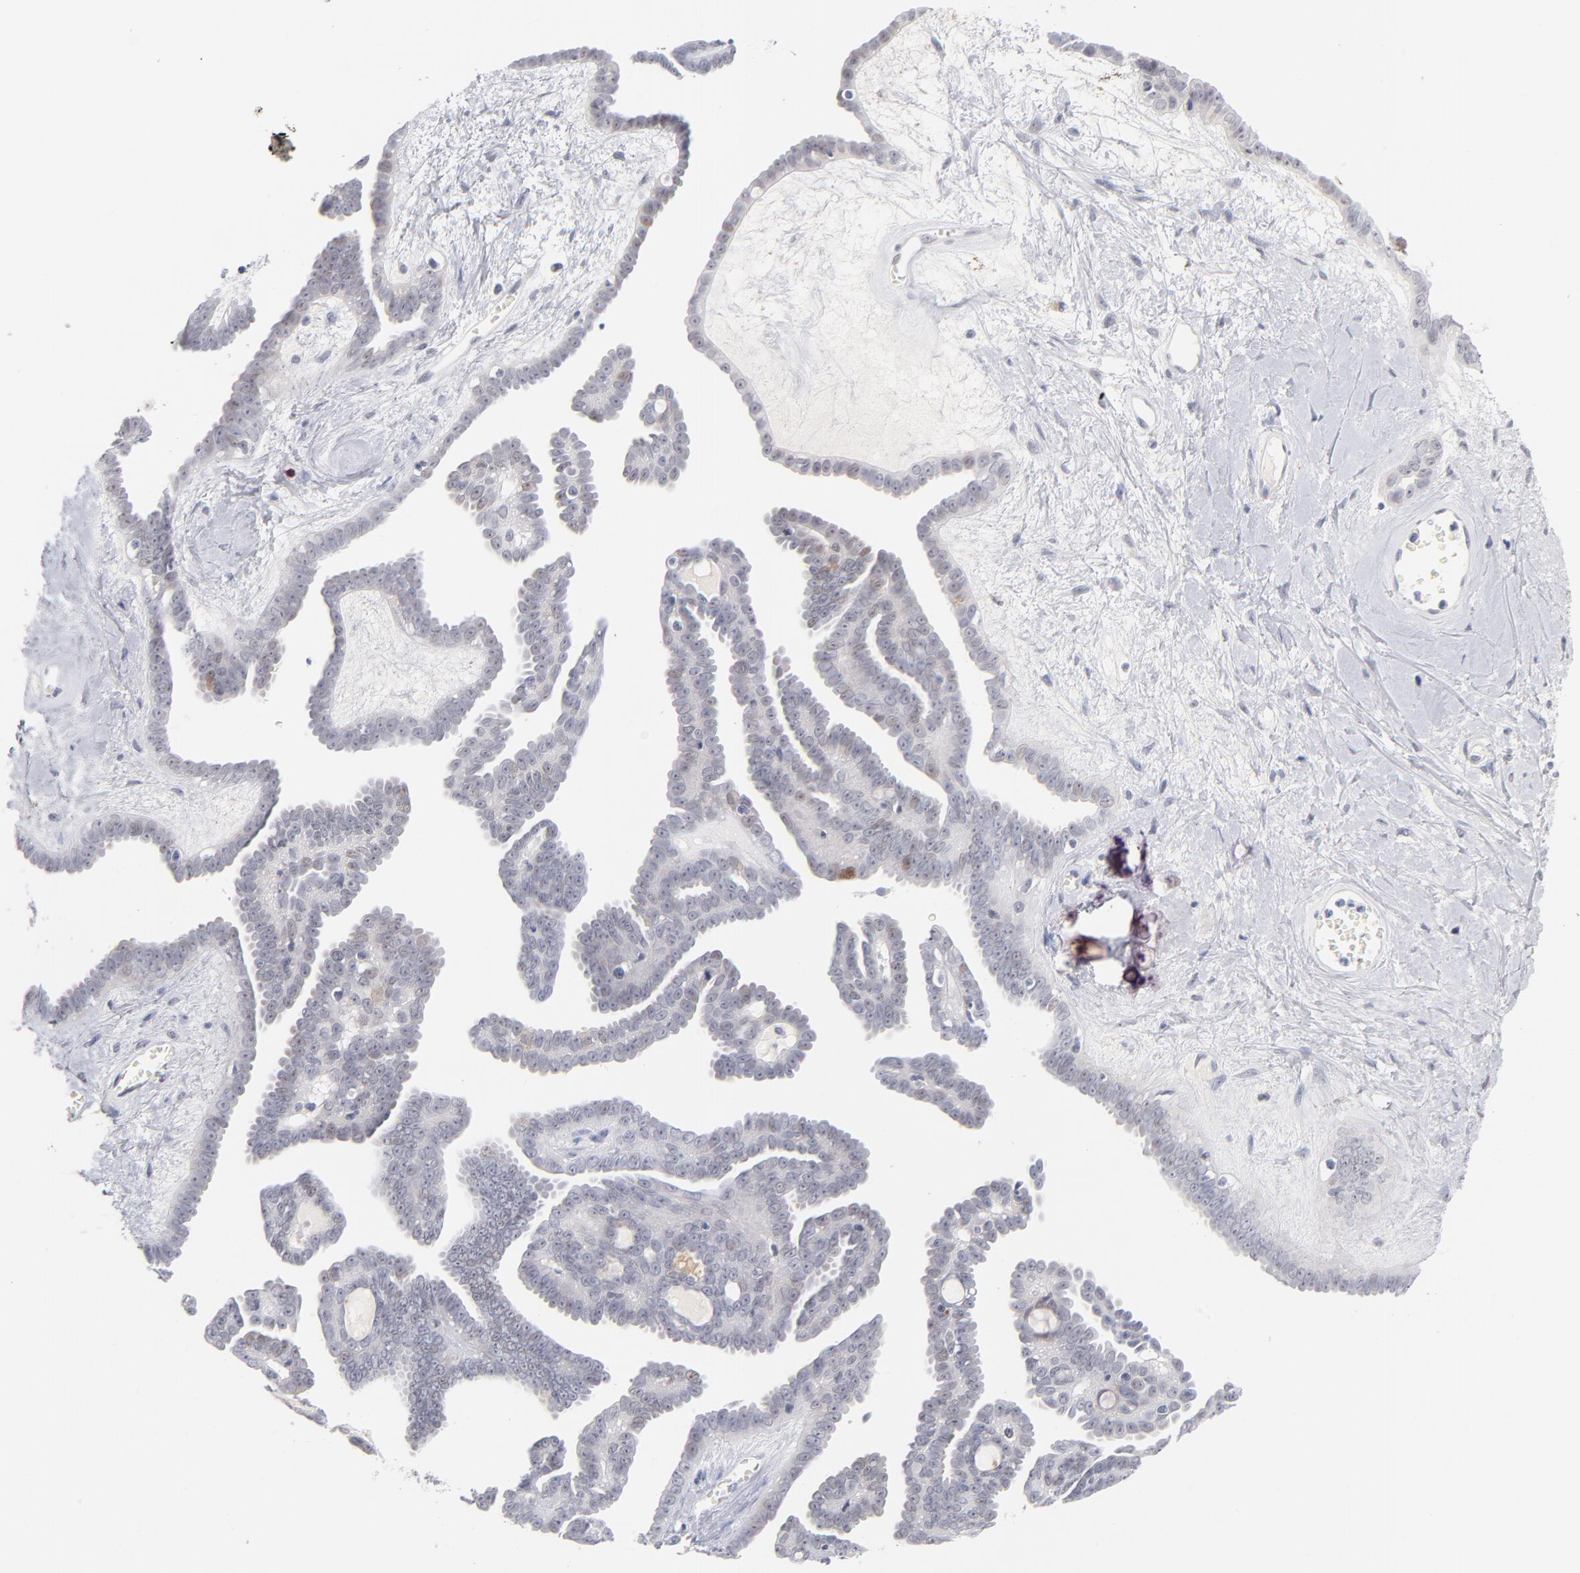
{"staining": {"intensity": "negative", "quantity": "none", "location": "none"}, "tissue": "ovarian cancer", "cell_type": "Tumor cells", "image_type": "cancer", "snomed": [{"axis": "morphology", "description": "Cystadenocarcinoma, serous, NOS"}, {"axis": "topography", "description": "Ovary"}], "caption": "Ovarian serous cystadenocarcinoma was stained to show a protein in brown. There is no significant expression in tumor cells.", "gene": "PARP1", "patient": {"sex": "female", "age": 71}}